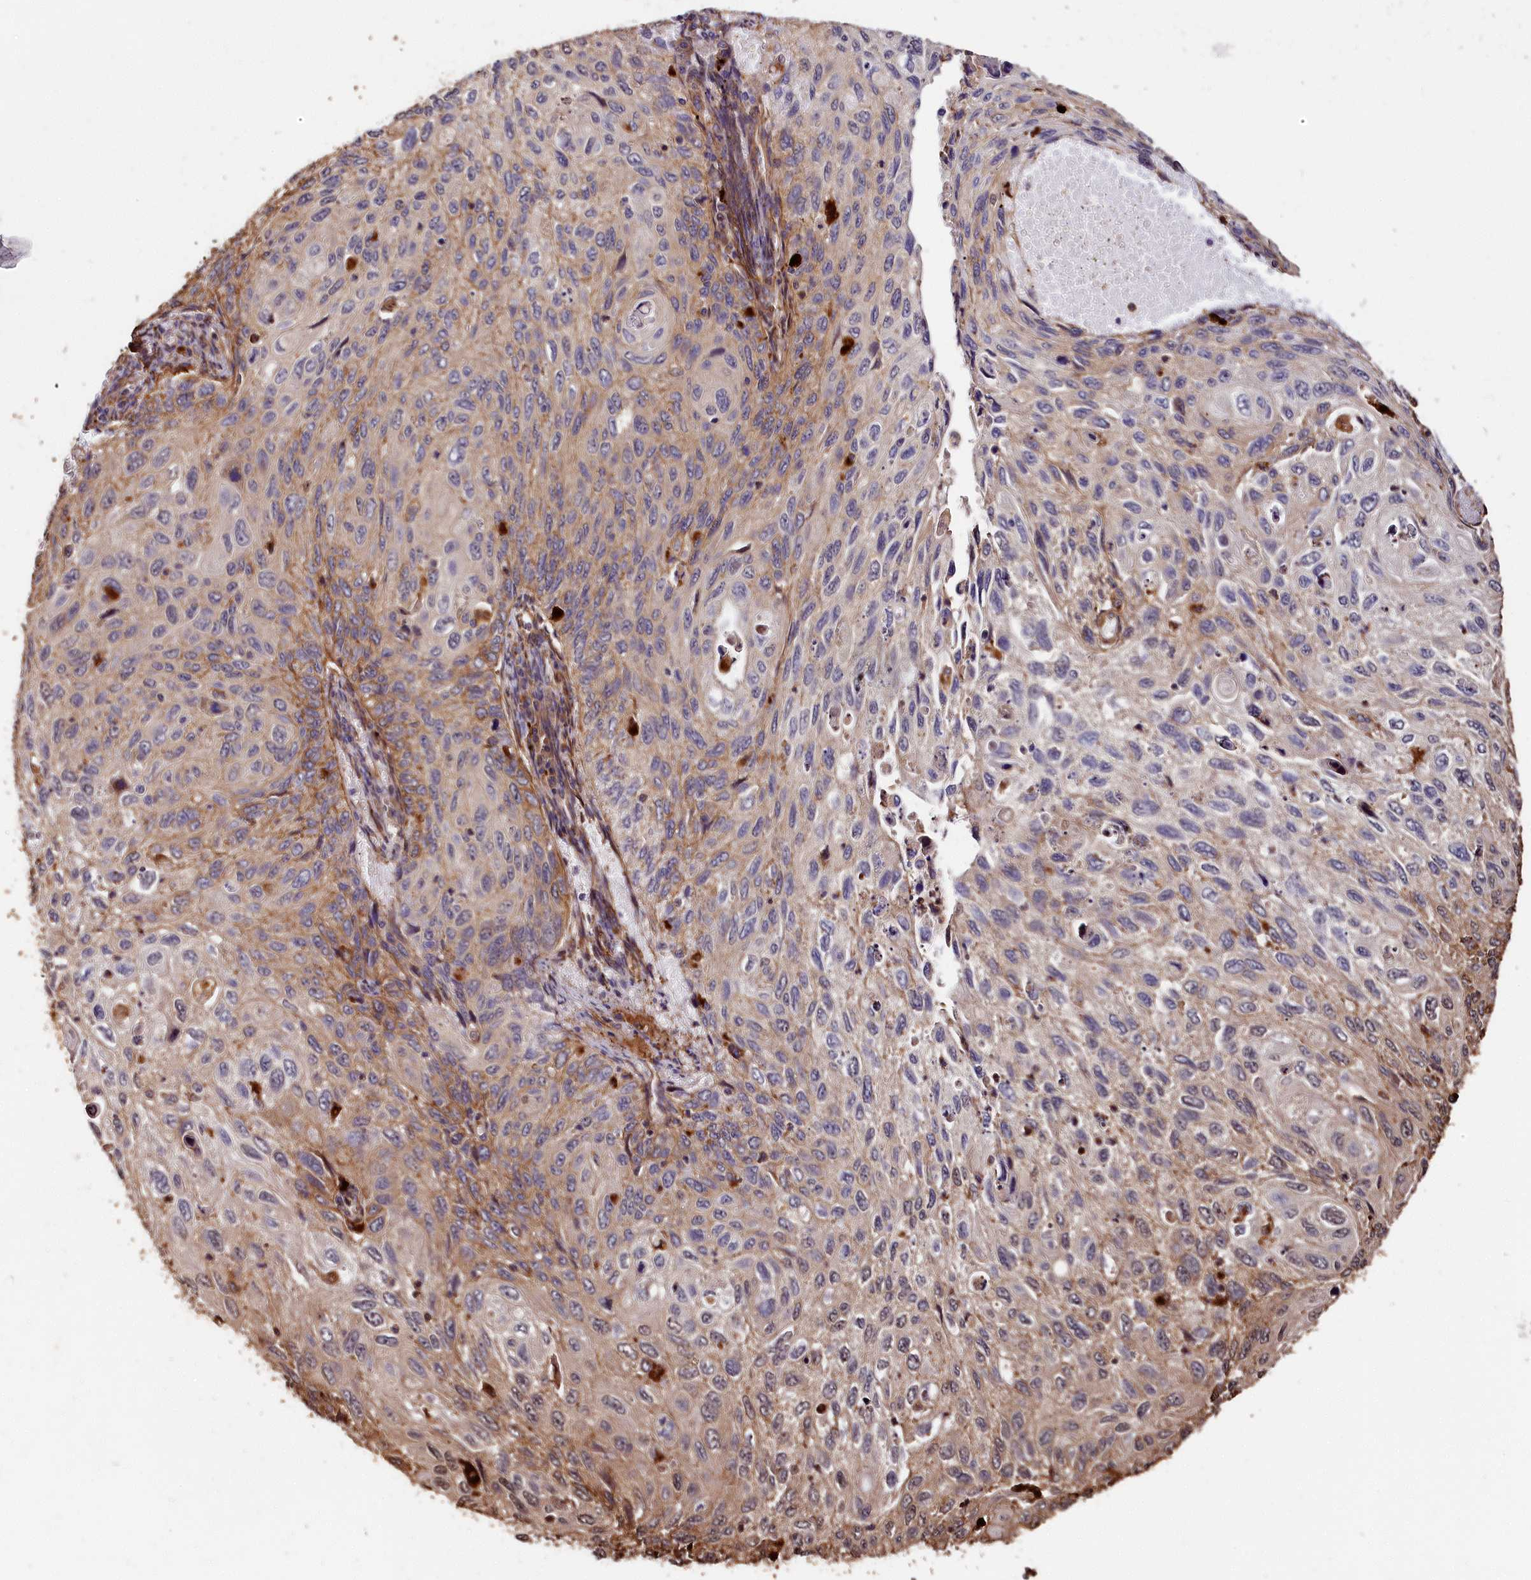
{"staining": {"intensity": "moderate", "quantity": "25%-75%", "location": "cytoplasmic/membranous"}, "tissue": "cervical cancer", "cell_type": "Tumor cells", "image_type": "cancer", "snomed": [{"axis": "morphology", "description": "Squamous cell carcinoma, NOS"}, {"axis": "topography", "description": "Cervix"}], "caption": "Cervical squamous cell carcinoma stained with immunohistochemistry displays moderate cytoplasmic/membranous staining in approximately 25%-75% of tumor cells. (DAB (3,3'-diaminobenzidine) IHC with brightfield microscopy, high magnification).", "gene": "MMP15", "patient": {"sex": "female", "age": 70}}